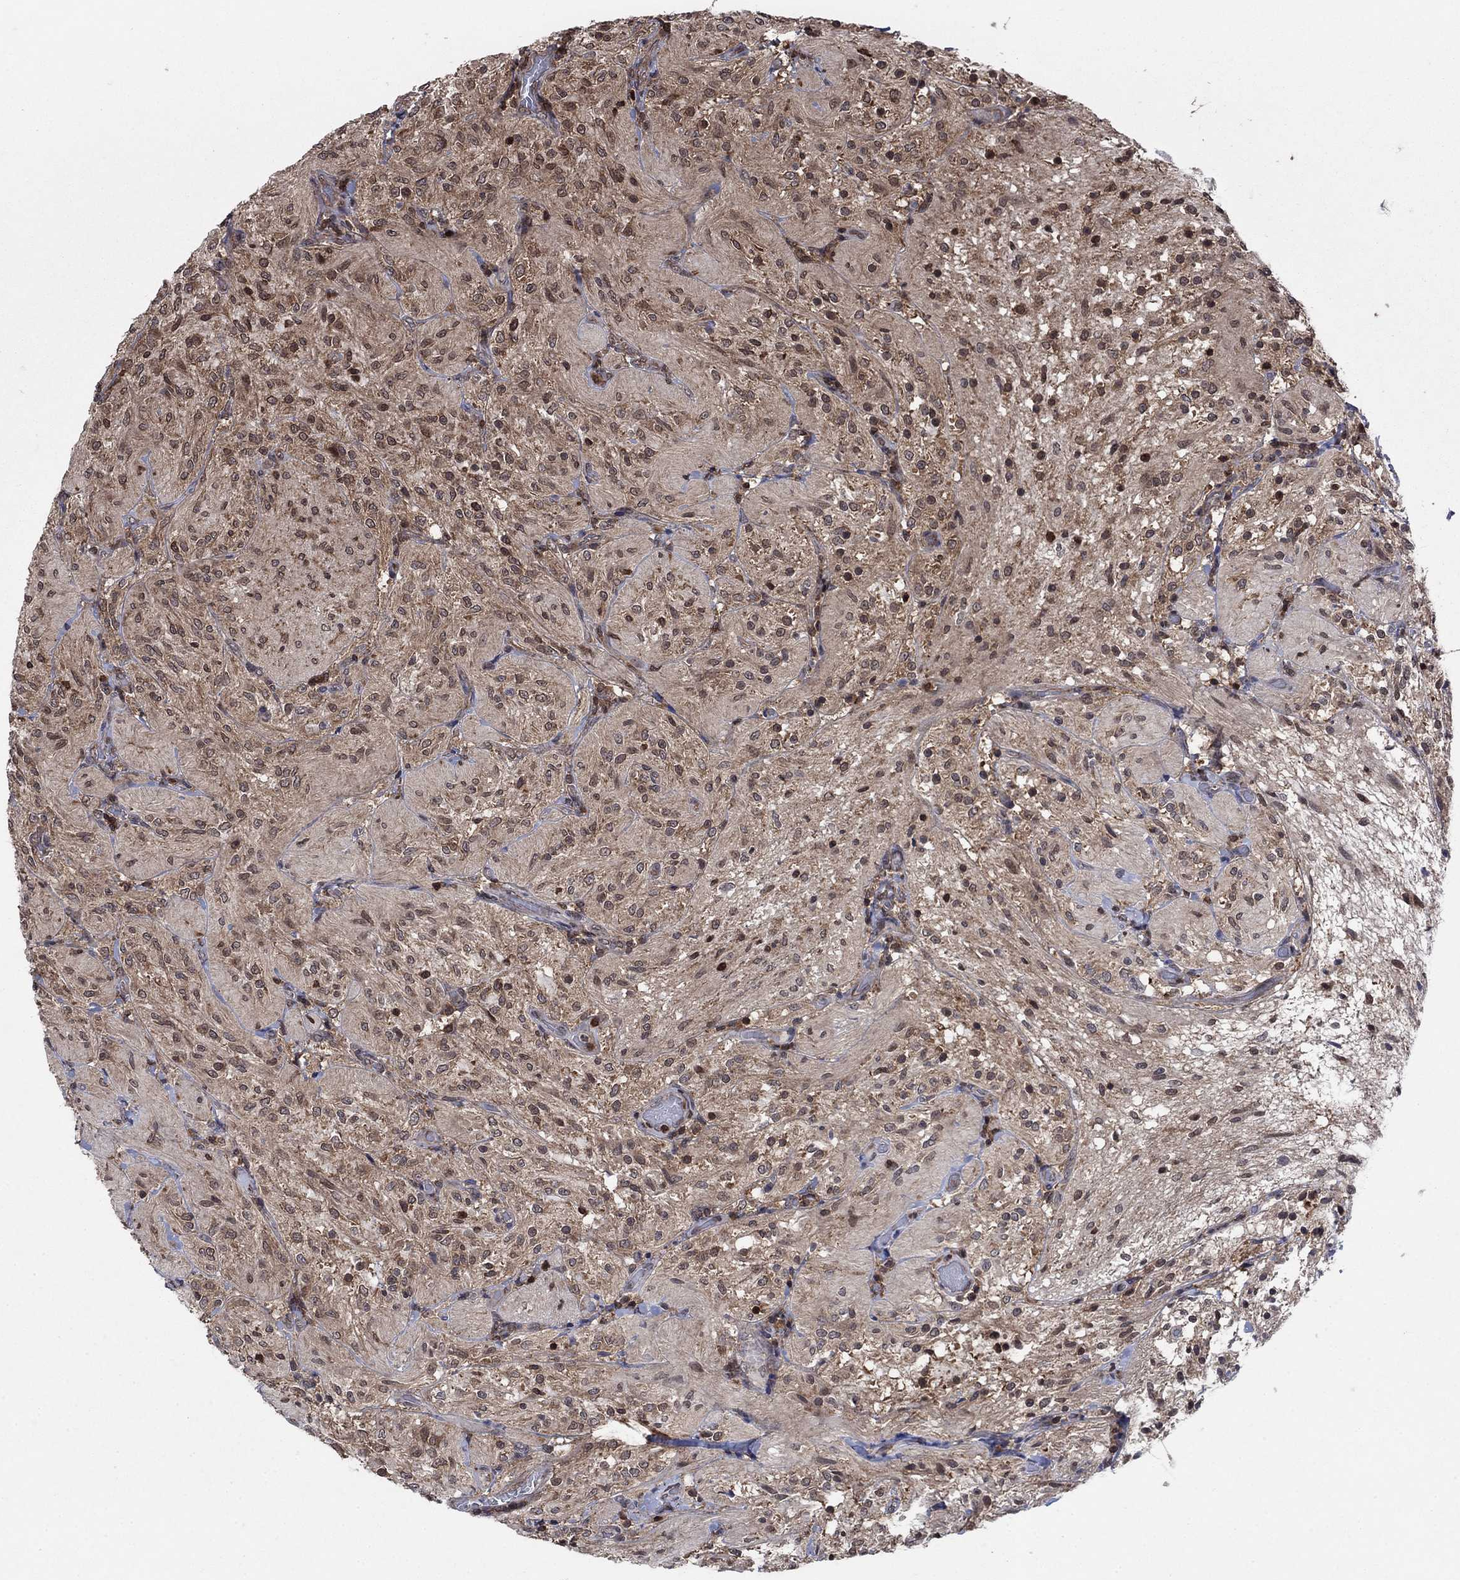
{"staining": {"intensity": "weak", "quantity": "25%-75%", "location": "cytoplasmic/membranous"}, "tissue": "glioma", "cell_type": "Tumor cells", "image_type": "cancer", "snomed": [{"axis": "morphology", "description": "Glioma, malignant, Low grade"}, {"axis": "topography", "description": "Brain"}], "caption": "Malignant glioma (low-grade) stained with DAB (3,3'-diaminobenzidine) immunohistochemistry (IHC) reveals low levels of weak cytoplasmic/membranous staining in approximately 25%-75% of tumor cells. Using DAB (brown) and hematoxylin (blue) stains, captured at high magnification using brightfield microscopy.", "gene": "CACYBP", "patient": {"sex": "male", "age": 3}}